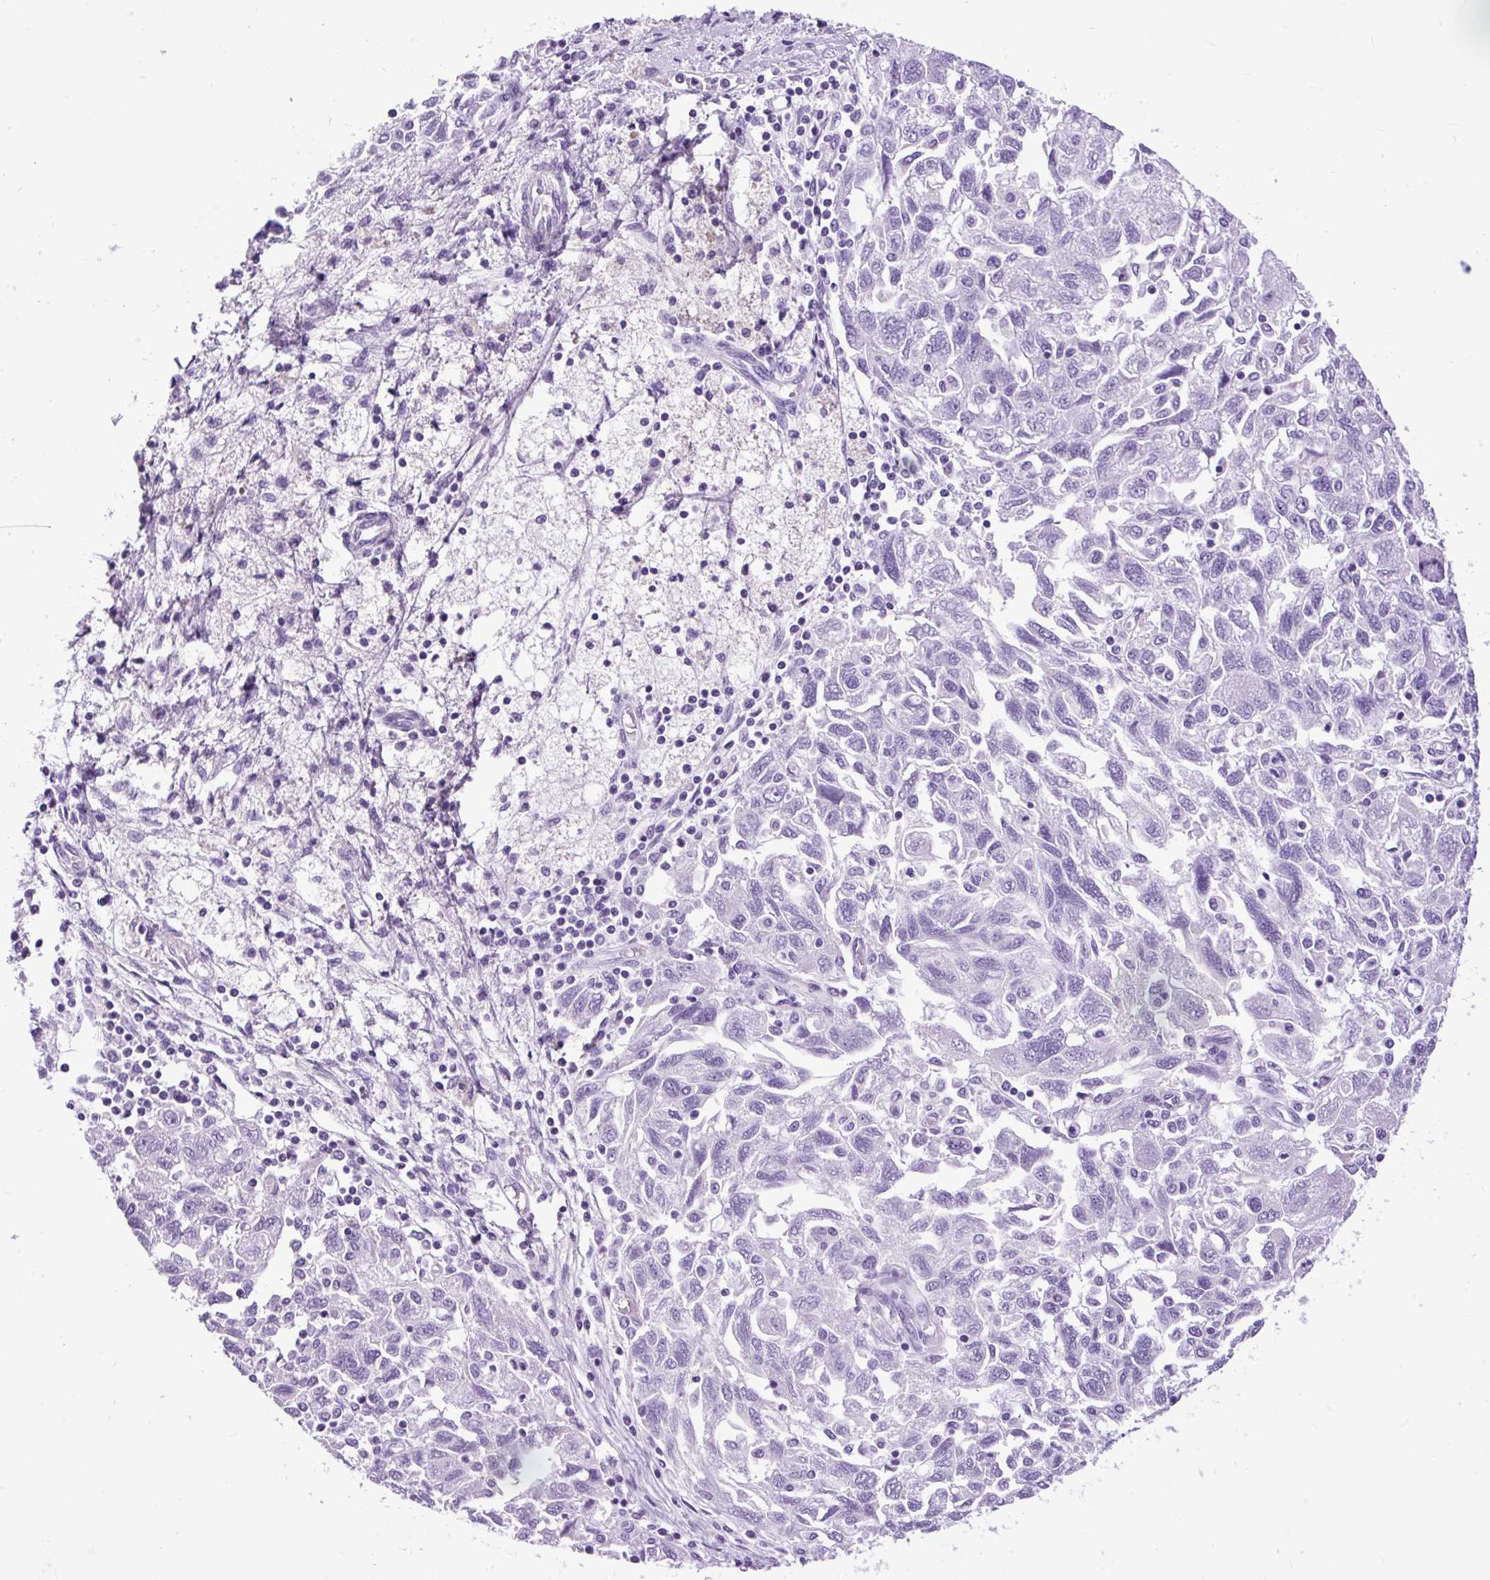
{"staining": {"intensity": "negative", "quantity": "none", "location": "none"}, "tissue": "ovarian cancer", "cell_type": "Tumor cells", "image_type": "cancer", "snomed": [{"axis": "morphology", "description": "Carcinoma, NOS"}, {"axis": "morphology", "description": "Cystadenocarcinoma, serous, NOS"}, {"axis": "topography", "description": "Ovary"}], "caption": "Immunohistochemistry (IHC) histopathology image of human serous cystadenocarcinoma (ovarian) stained for a protein (brown), which shows no staining in tumor cells.", "gene": "DPP6", "patient": {"sex": "female", "age": 69}}